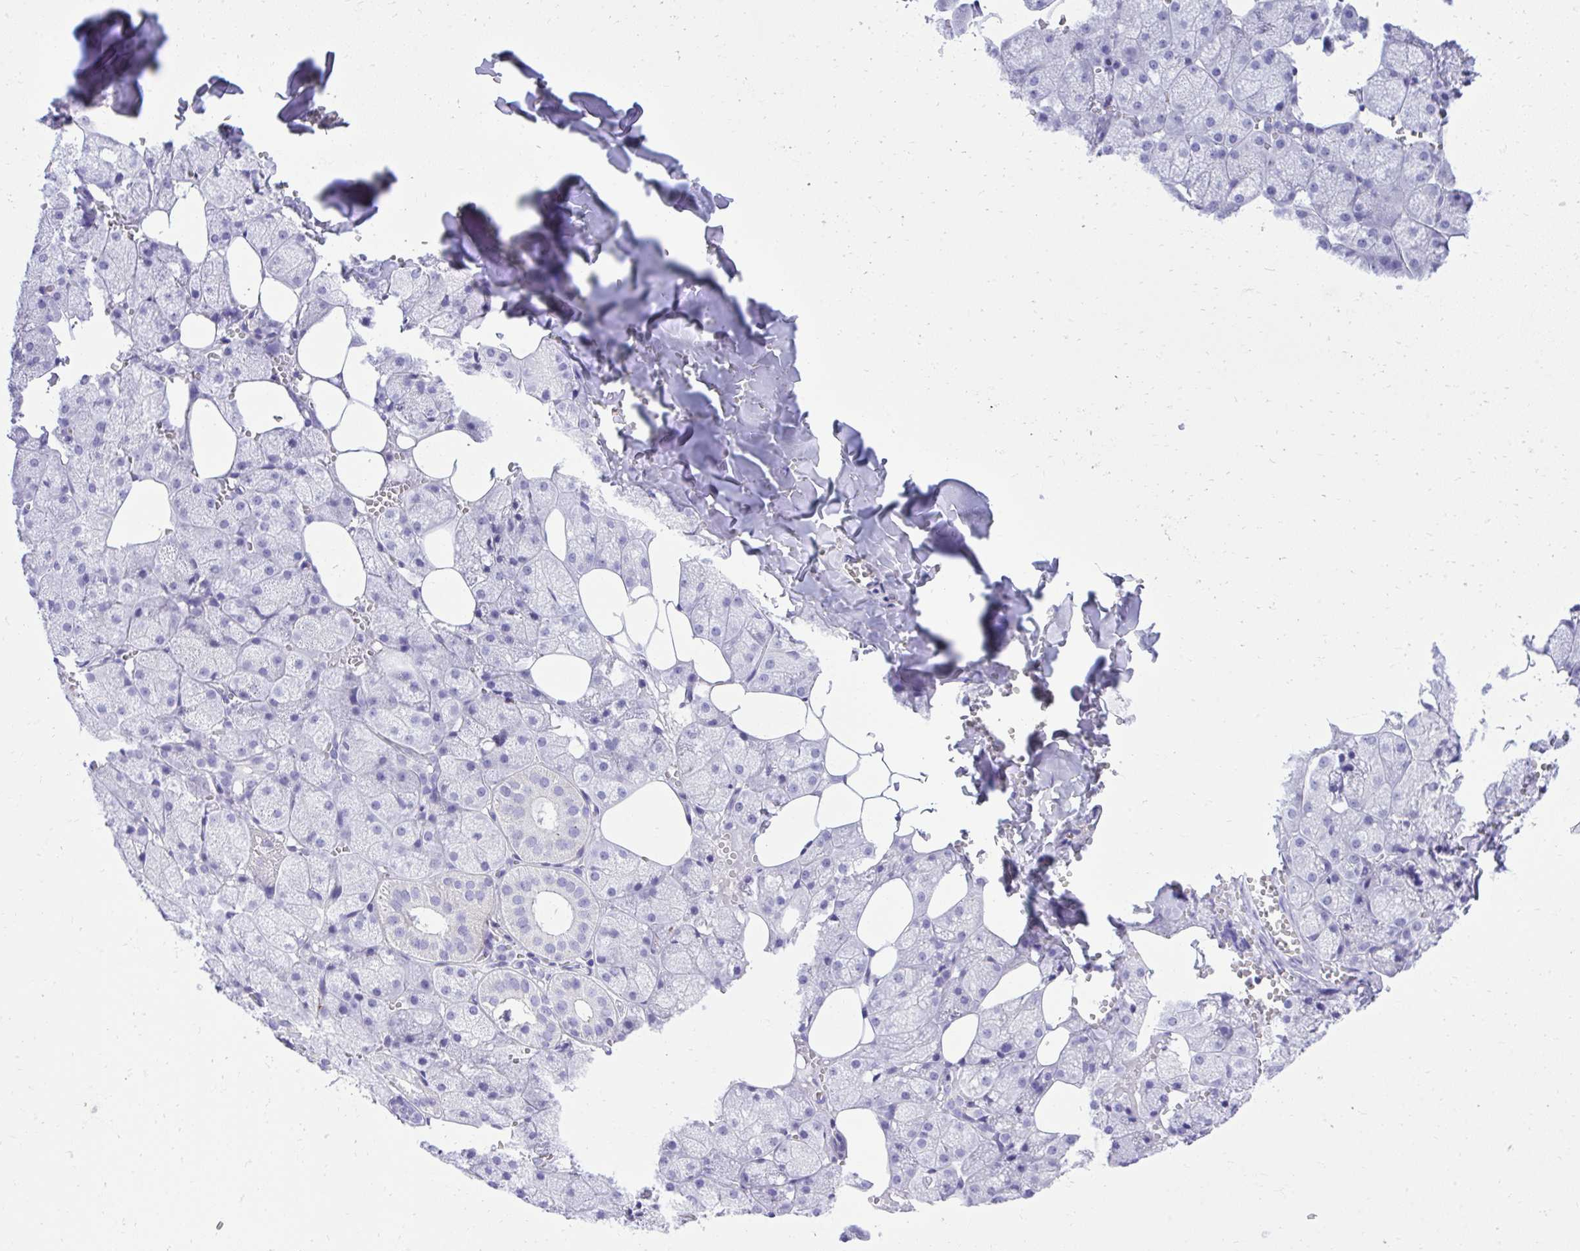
{"staining": {"intensity": "negative", "quantity": "none", "location": "none"}, "tissue": "salivary gland", "cell_type": "Glandular cells", "image_type": "normal", "snomed": [{"axis": "morphology", "description": "Normal tissue, NOS"}, {"axis": "topography", "description": "Salivary gland"}, {"axis": "topography", "description": "Peripheral nerve tissue"}], "caption": "A histopathology image of human salivary gland is negative for staining in glandular cells. (Brightfield microscopy of DAB immunohistochemistry (IHC) at high magnification).", "gene": "ST6GALNAC3", "patient": {"sex": "male", "age": 38}}